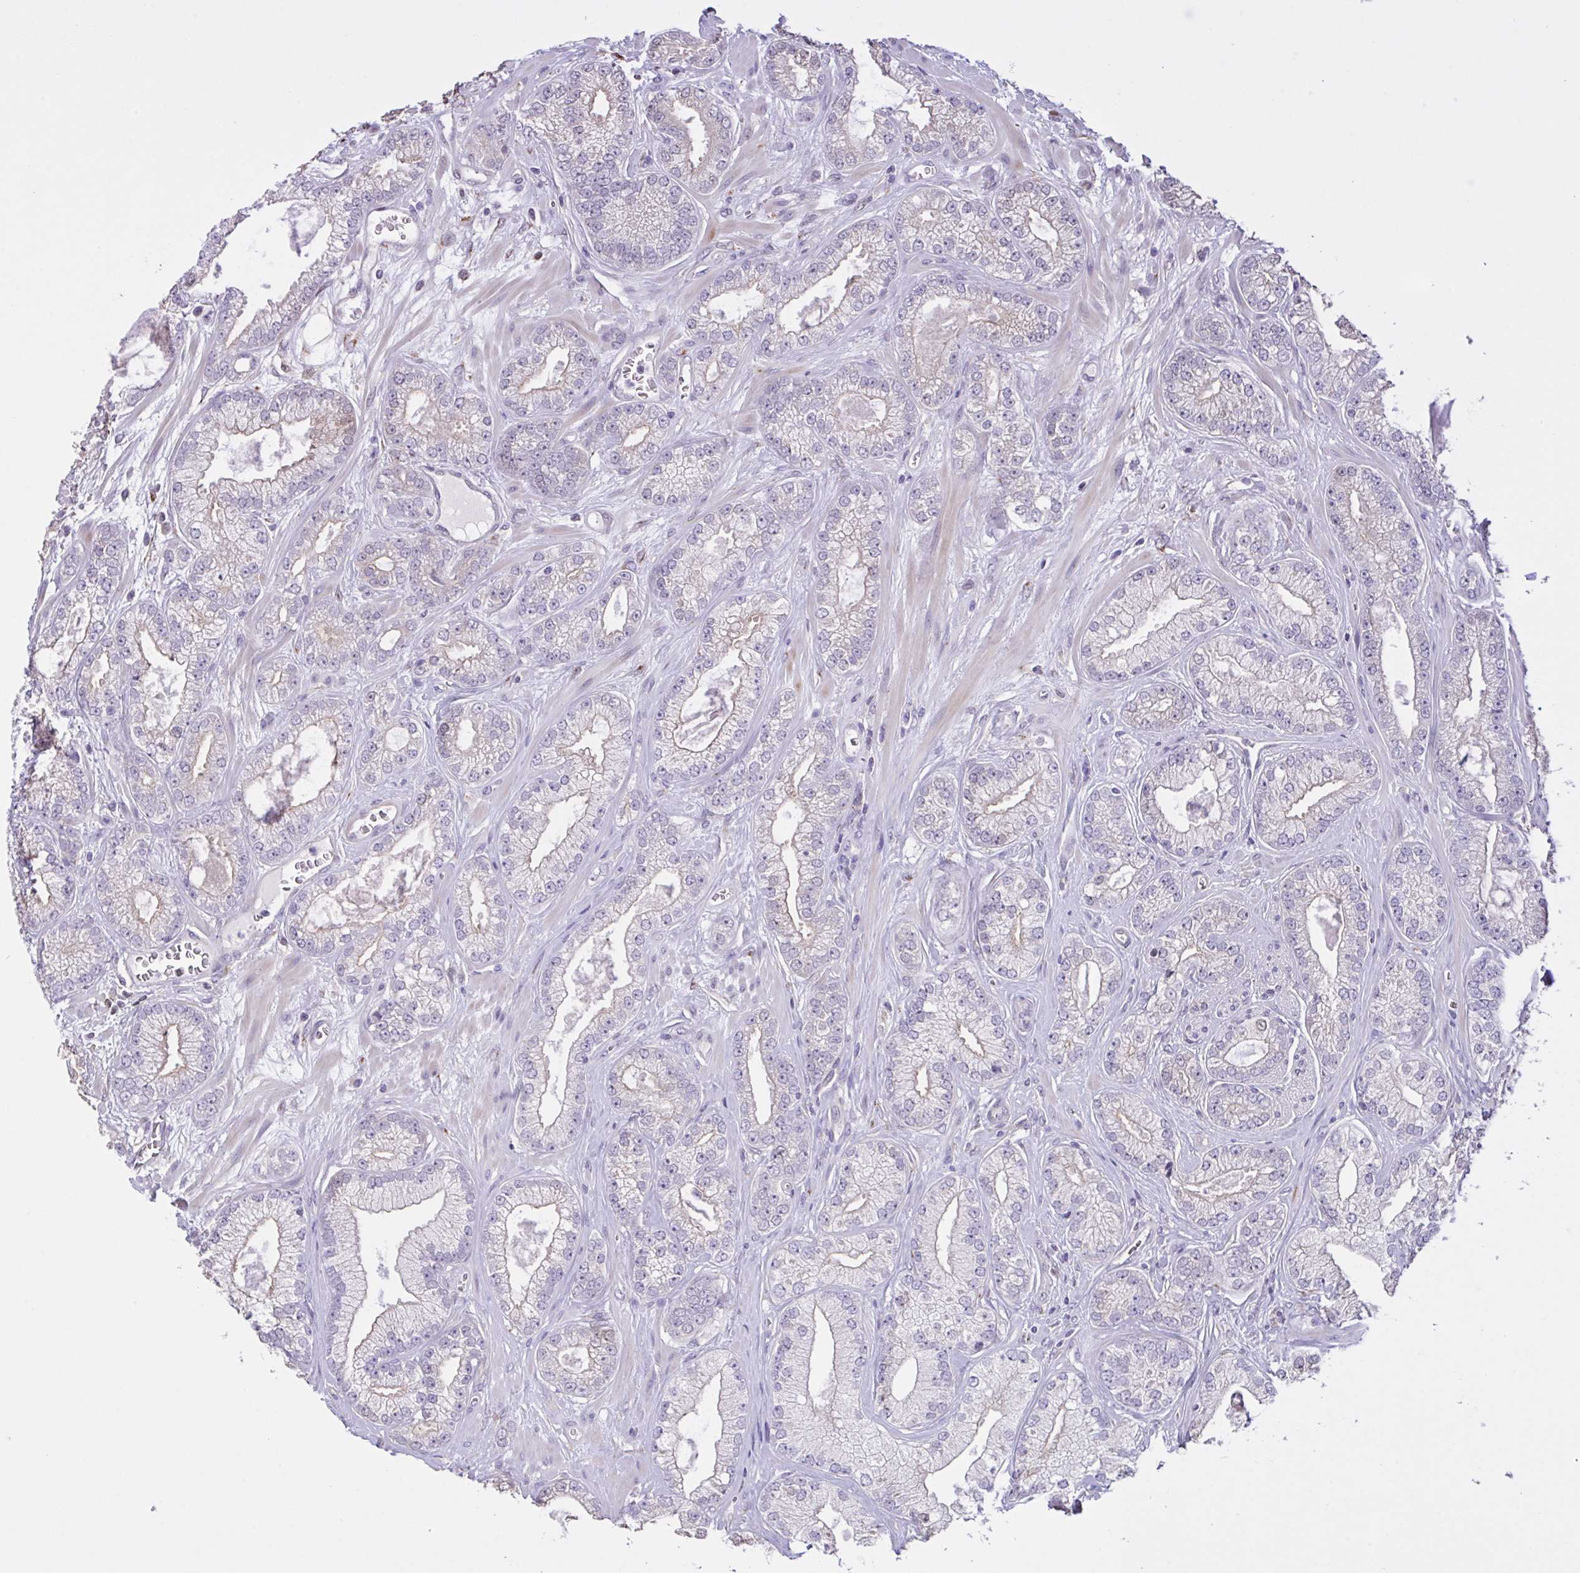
{"staining": {"intensity": "negative", "quantity": "none", "location": "none"}, "tissue": "prostate cancer", "cell_type": "Tumor cells", "image_type": "cancer", "snomed": [{"axis": "morphology", "description": "Adenocarcinoma, High grade"}, {"axis": "topography", "description": "Prostate"}], "caption": "Prostate cancer was stained to show a protein in brown. There is no significant staining in tumor cells.", "gene": "MRGPRX2", "patient": {"sex": "male", "age": 66}}